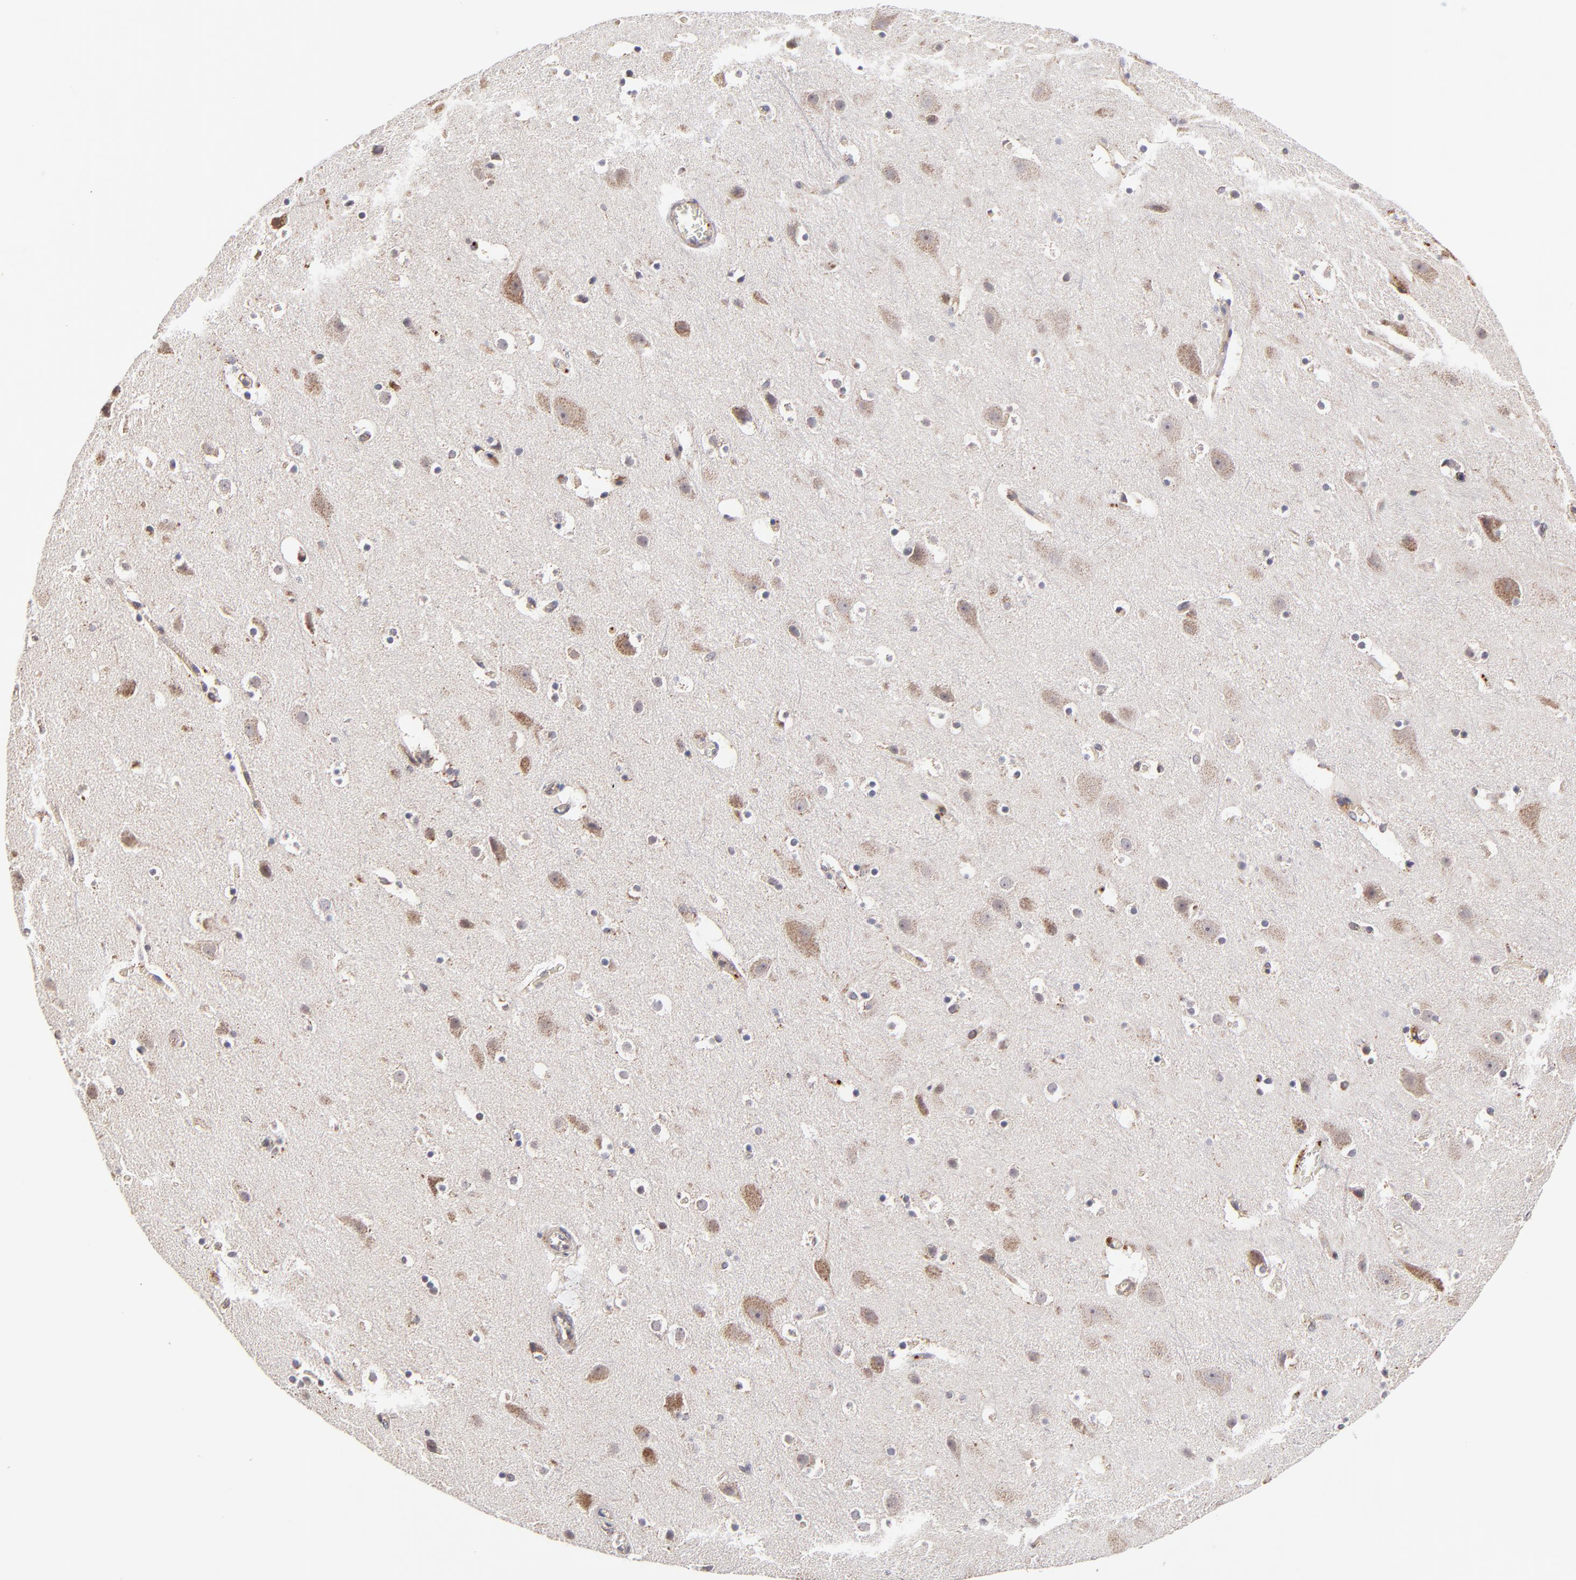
{"staining": {"intensity": "weak", "quantity": ">75%", "location": "cytoplasmic/membranous"}, "tissue": "cerebral cortex", "cell_type": "Endothelial cells", "image_type": "normal", "snomed": [{"axis": "morphology", "description": "Normal tissue, NOS"}, {"axis": "topography", "description": "Cerebral cortex"}], "caption": "Protein expression analysis of normal cerebral cortex displays weak cytoplasmic/membranous staining in about >75% of endothelial cells.", "gene": "MAP2K7", "patient": {"sex": "male", "age": 45}}